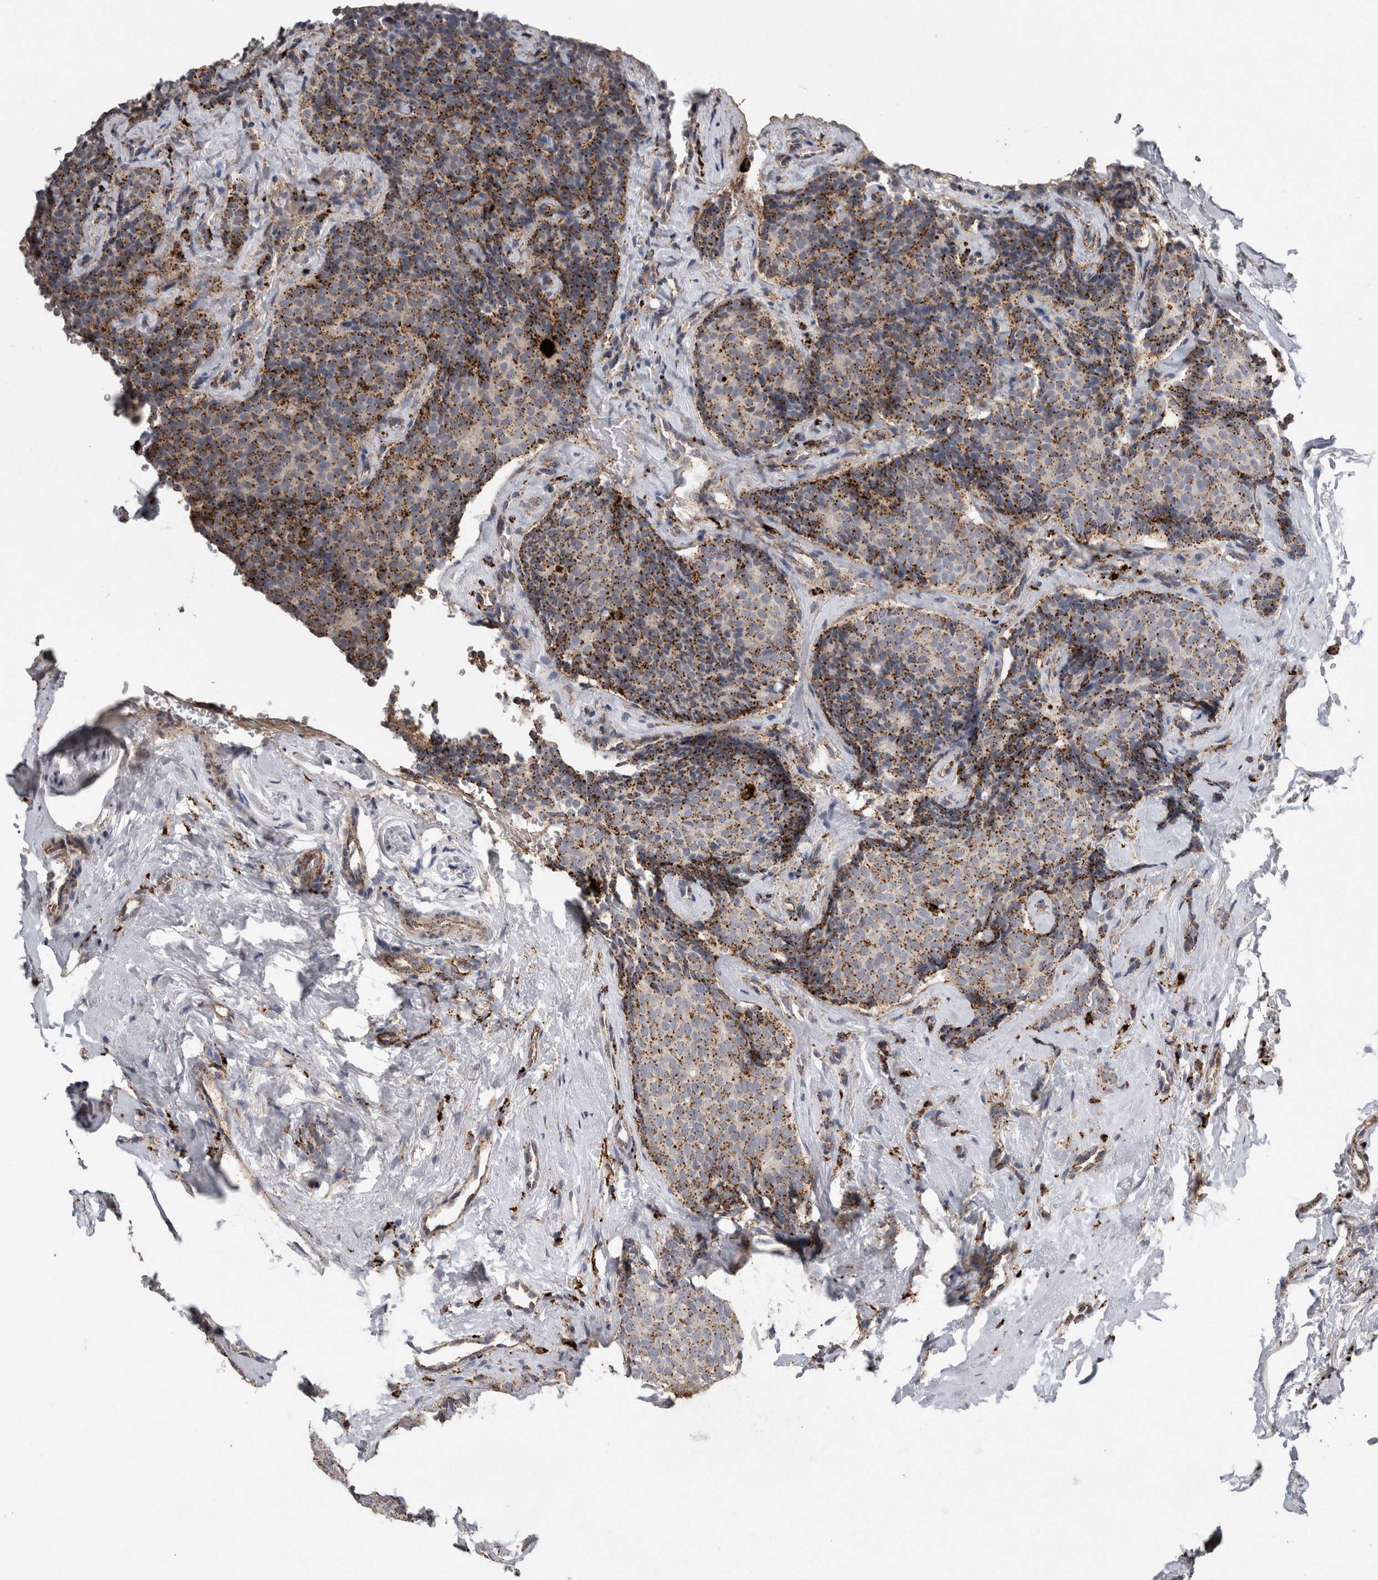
{"staining": {"intensity": "moderate", "quantity": ">75%", "location": "cytoplasmic/membranous"}, "tissue": "breast cancer", "cell_type": "Tumor cells", "image_type": "cancer", "snomed": [{"axis": "morphology", "description": "Lobular carcinoma"}, {"axis": "topography", "description": "Skin"}, {"axis": "topography", "description": "Breast"}], "caption": "Human lobular carcinoma (breast) stained for a protein (brown) shows moderate cytoplasmic/membranous positive expression in about >75% of tumor cells.", "gene": "CTSZ", "patient": {"sex": "female", "age": 46}}